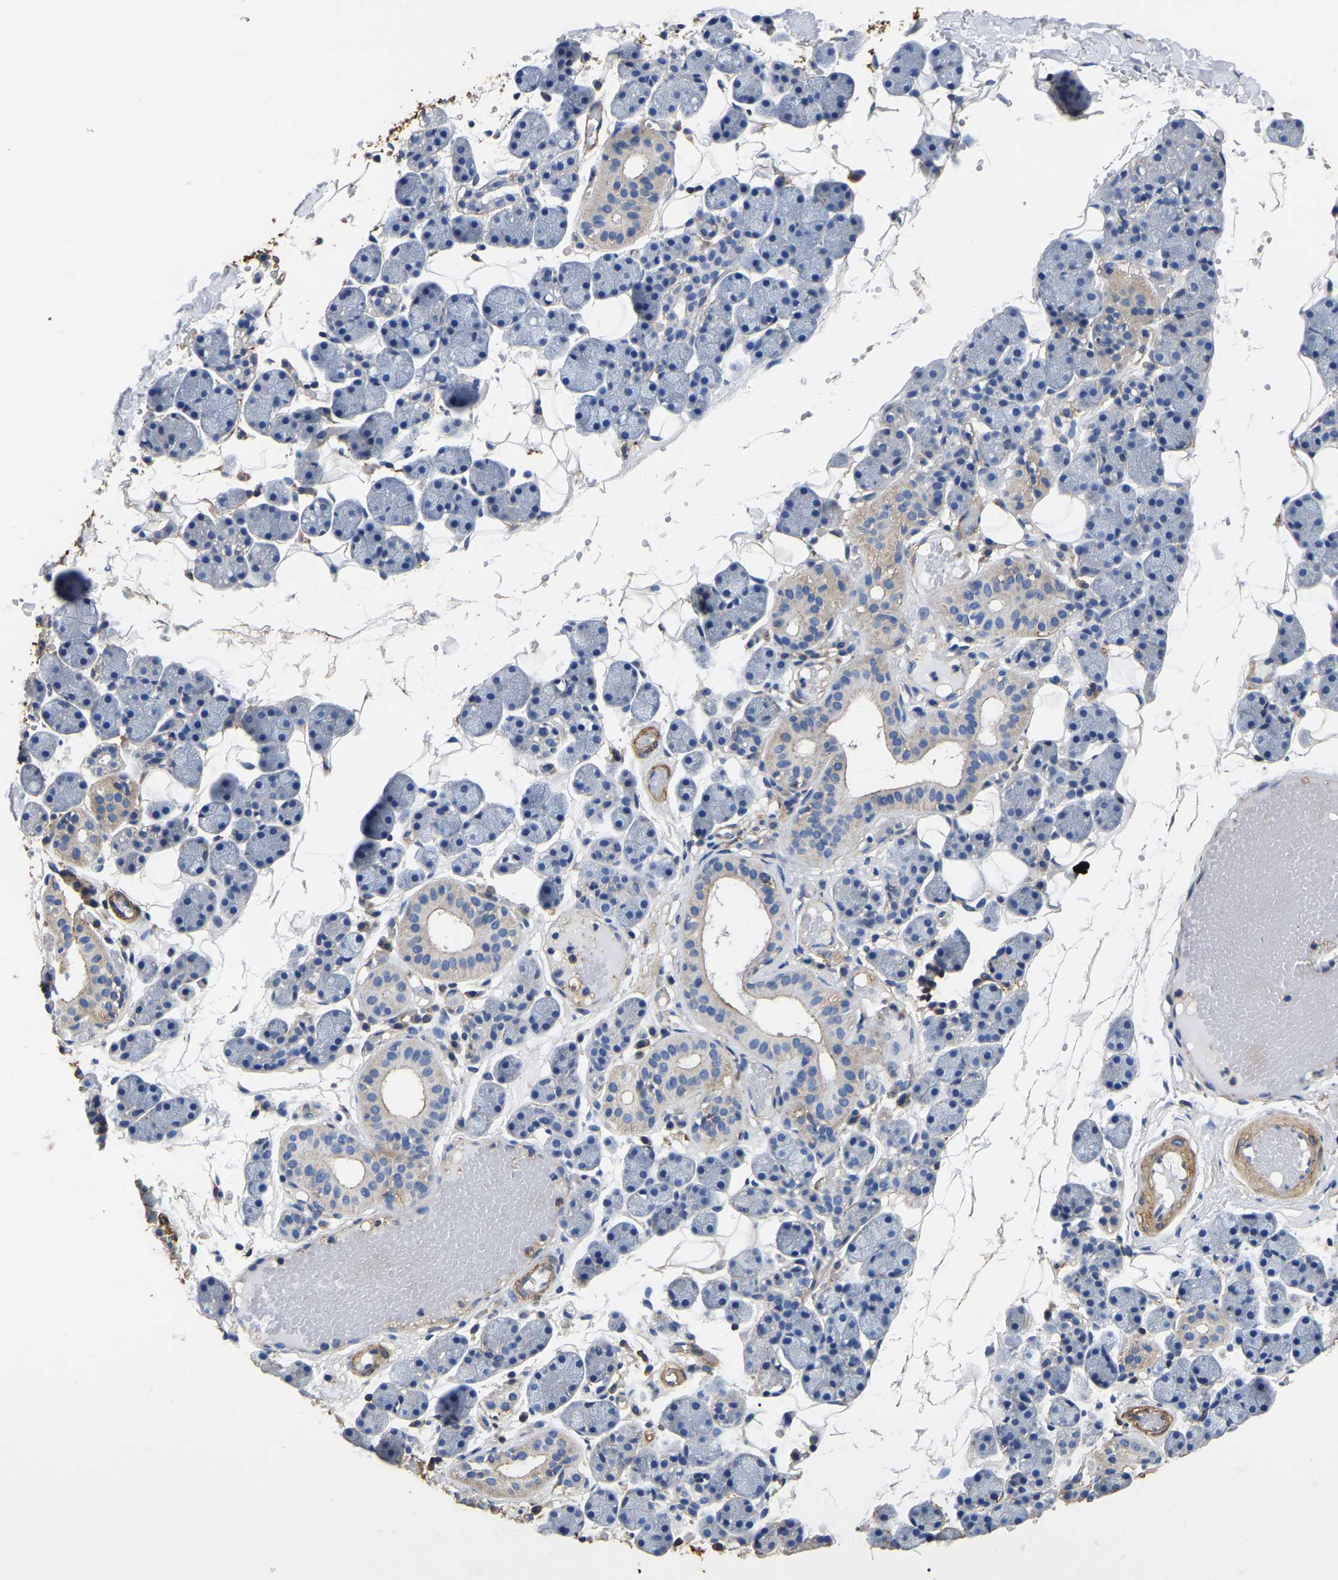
{"staining": {"intensity": "weak", "quantity": "<25%", "location": "cytoplasmic/membranous"}, "tissue": "salivary gland", "cell_type": "Glandular cells", "image_type": "normal", "snomed": [{"axis": "morphology", "description": "Normal tissue, NOS"}, {"axis": "topography", "description": "Salivary gland"}], "caption": "High power microscopy photomicrograph of an IHC histopathology image of unremarkable salivary gland, revealing no significant staining in glandular cells. (IHC, brightfield microscopy, high magnification).", "gene": "ARMT1", "patient": {"sex": "female", "age": 33}}